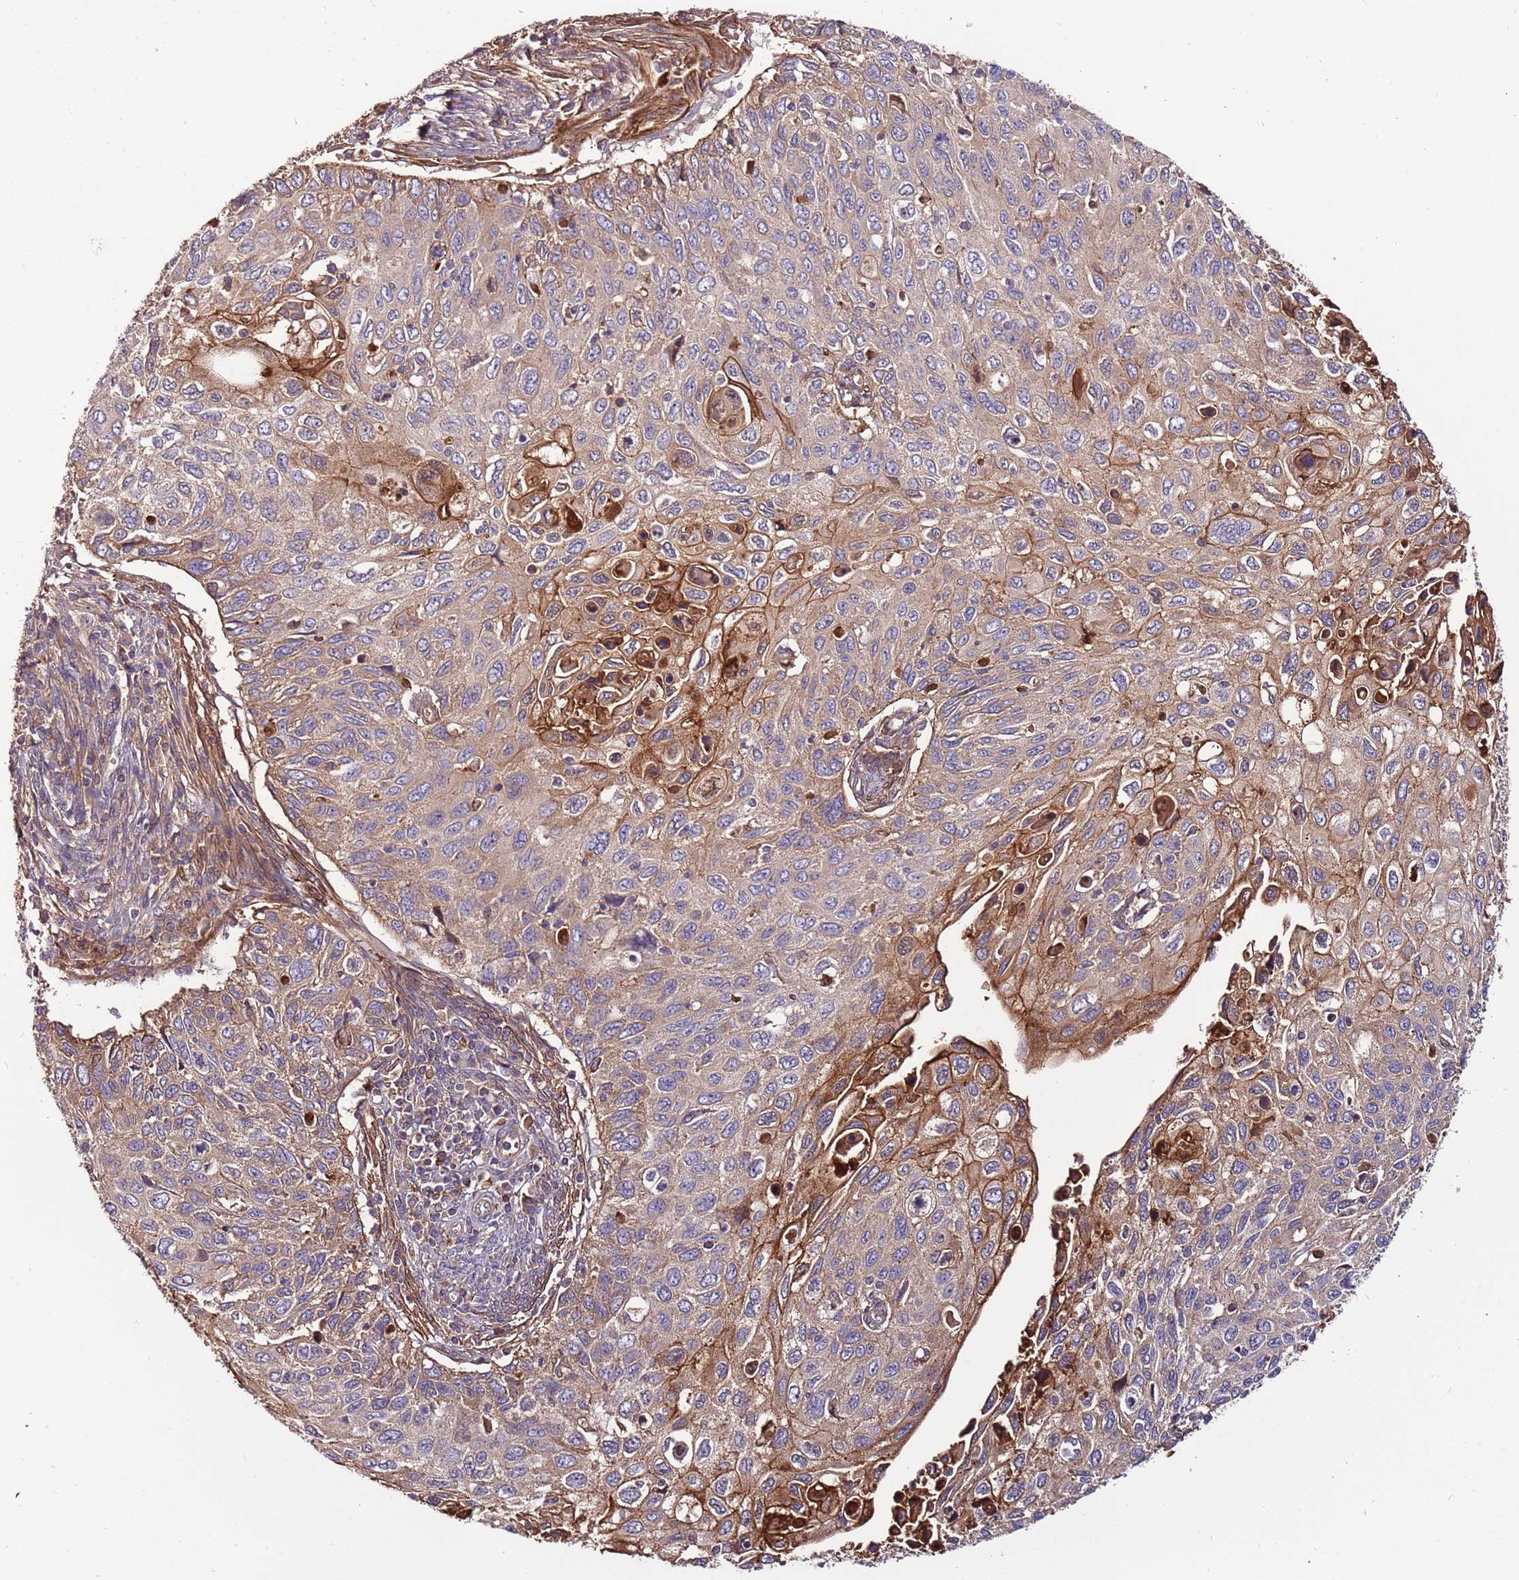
{"staining": {"intensity": "moderate", "quantity": "25%-75%", "location": "cytoplasmic/membranous"}, "tissue": "cervical cancer", "cell_type": "Tumor cells", "image_type": "cancer", "snomed": [{"axis": "morphology", "description": "Squamous cell carcinoma, NOS"}, {"axis": "topography", "description": "Cervix"}], "caption": "The image displays a brown stain indicating the presence of a protein in the cytoplasmic/membranous of tumor cells in squamous cell carcinoma (cervical).", "gene": "DENR", "patient": {"sex": "female", "age": 70}}